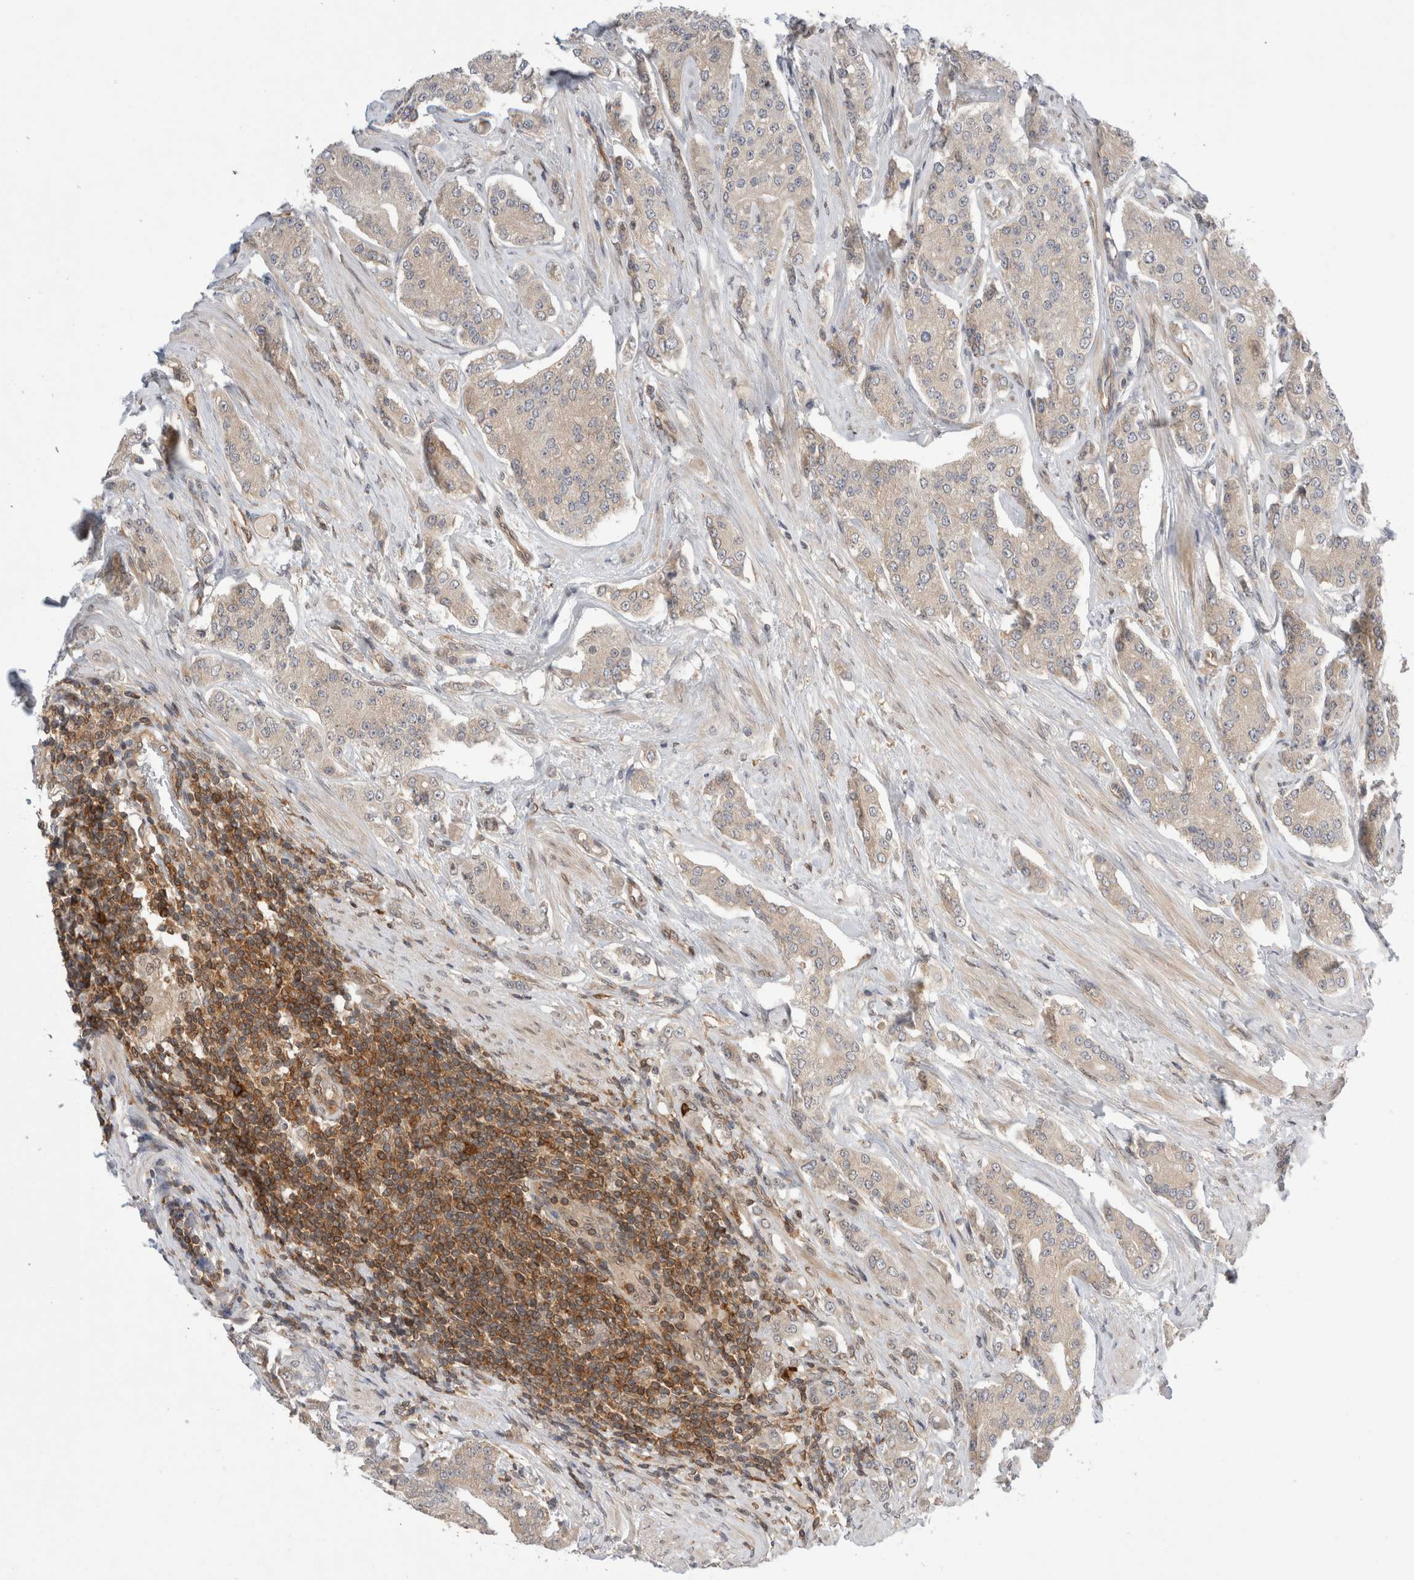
{"staining": {"intensity": "weak", "quantity": "<25%", "location": "cytoplasmic/membranous"}, "tissue": "prostate cancer", "cell_type": "Tumor cells", "image_type": "cancer", "snomed": [{"axis": "morphology", "description": "Adenocarcinoma, High grade"}, {"axis": "topography", "description": "Prostate"}], "caption": "High magnification brightfield microscopy of prostate high-grade adenocarcinoma stained with DAB (brown) and counterstained with hematoxylin (blue): tumor cells show no significant staining. The staining is performed using DAB brown chromogen with nuclei counter-stained in using hematoxylin.", "gene": "NFKB1", "patient": {"sex": "male", "age": 71}}